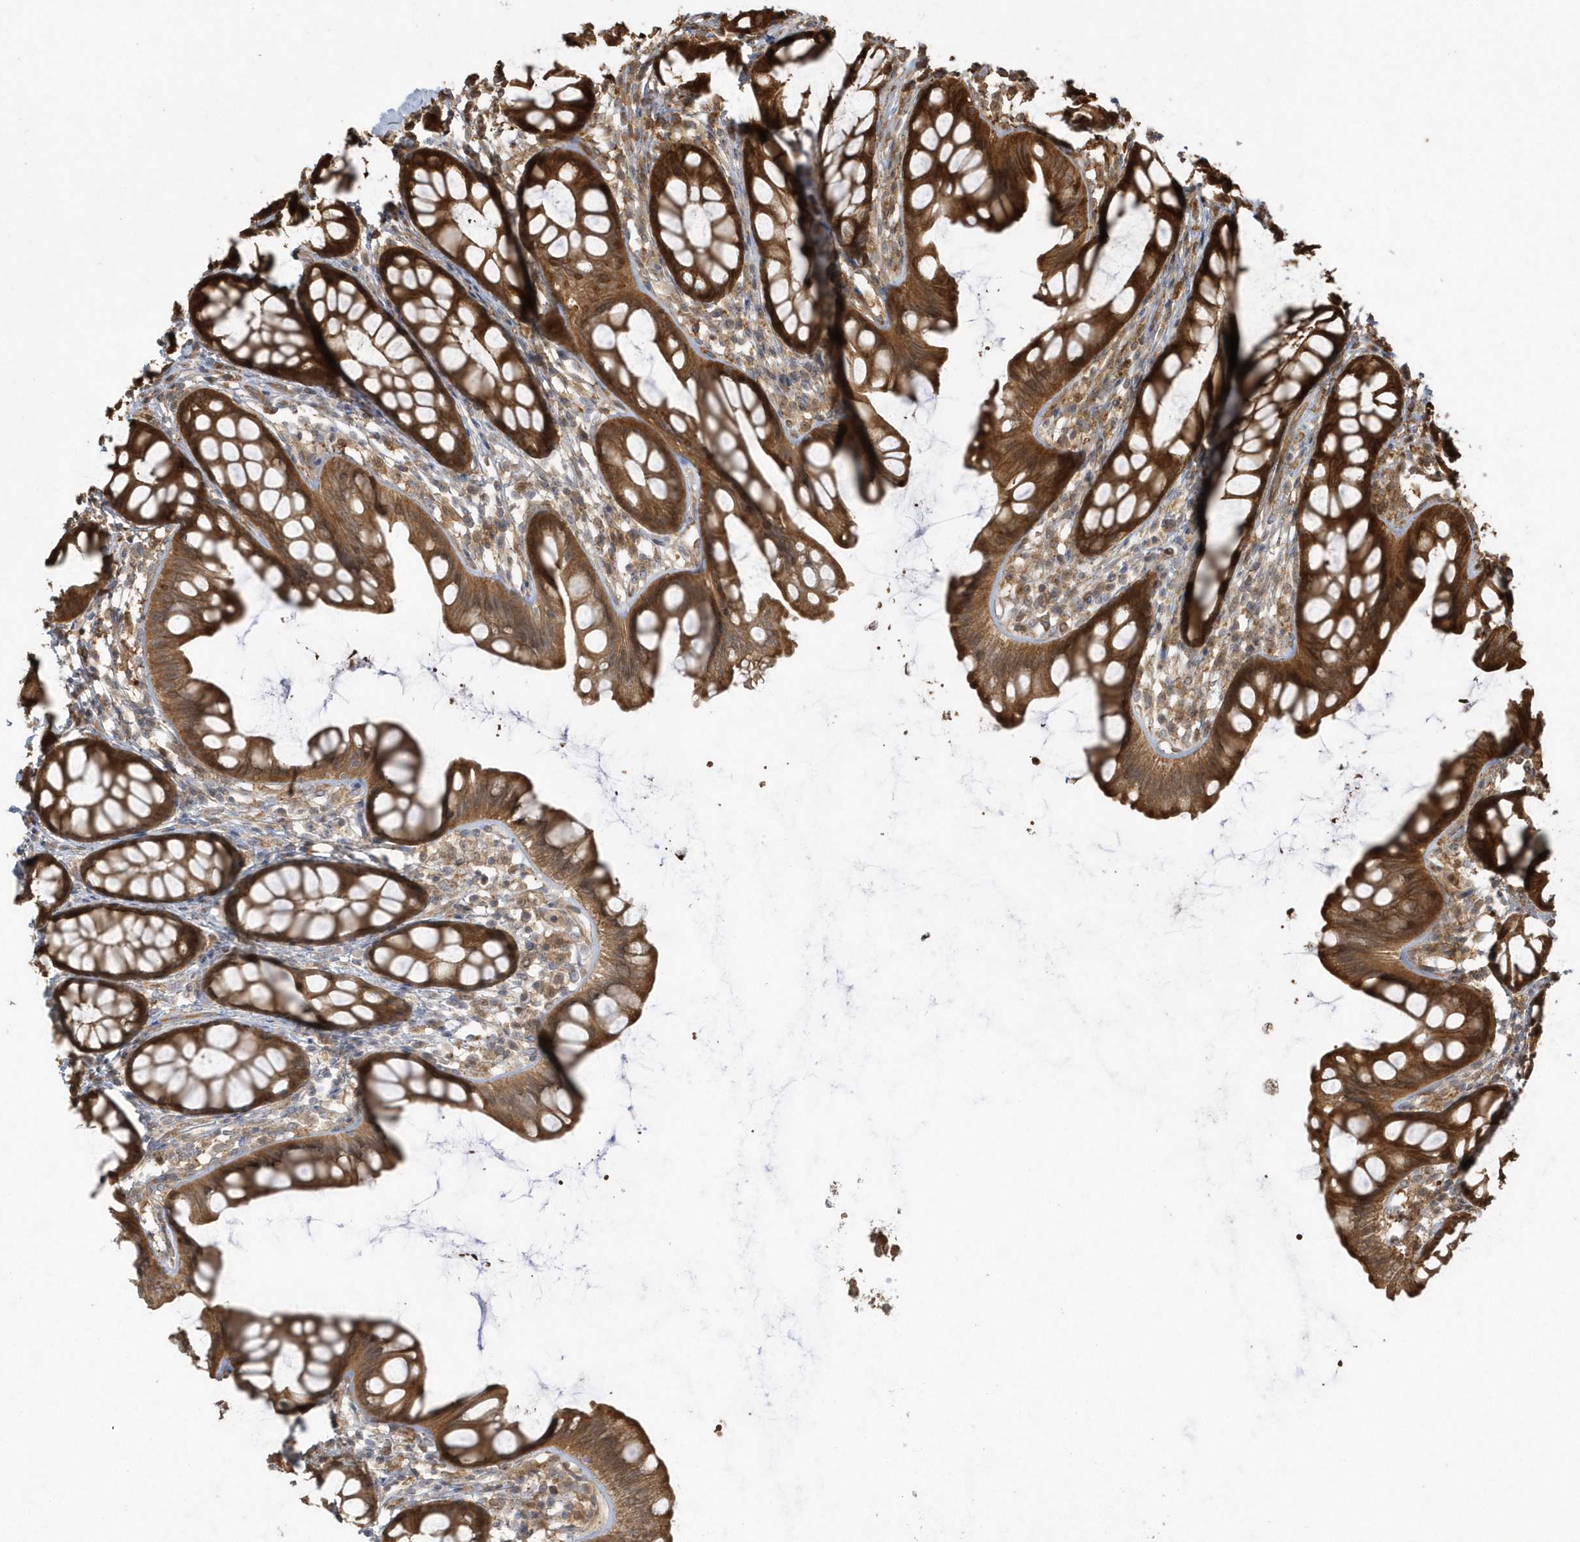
{"staining": {"intensity": "strong", "quantity": ">75%", "location": "cytoplasmic/membranous"}, "tissue": "rectum", "cell_type": "Glandular cells", "image_type": "normal", "snomed": [{"axis": "morphology", "description": "Normal tissue, NOS"}, {"axis": "topography", "description": "Rectum"}], "caption": "IHC image of unremarkable human rectum stained for a protein (brown), which displays high levels of strong cytoplasmic/membranous expression in approximately >75% of glandular cells.", "gene": "HNMT", "patient": {"sex": "female", "age": 65}}